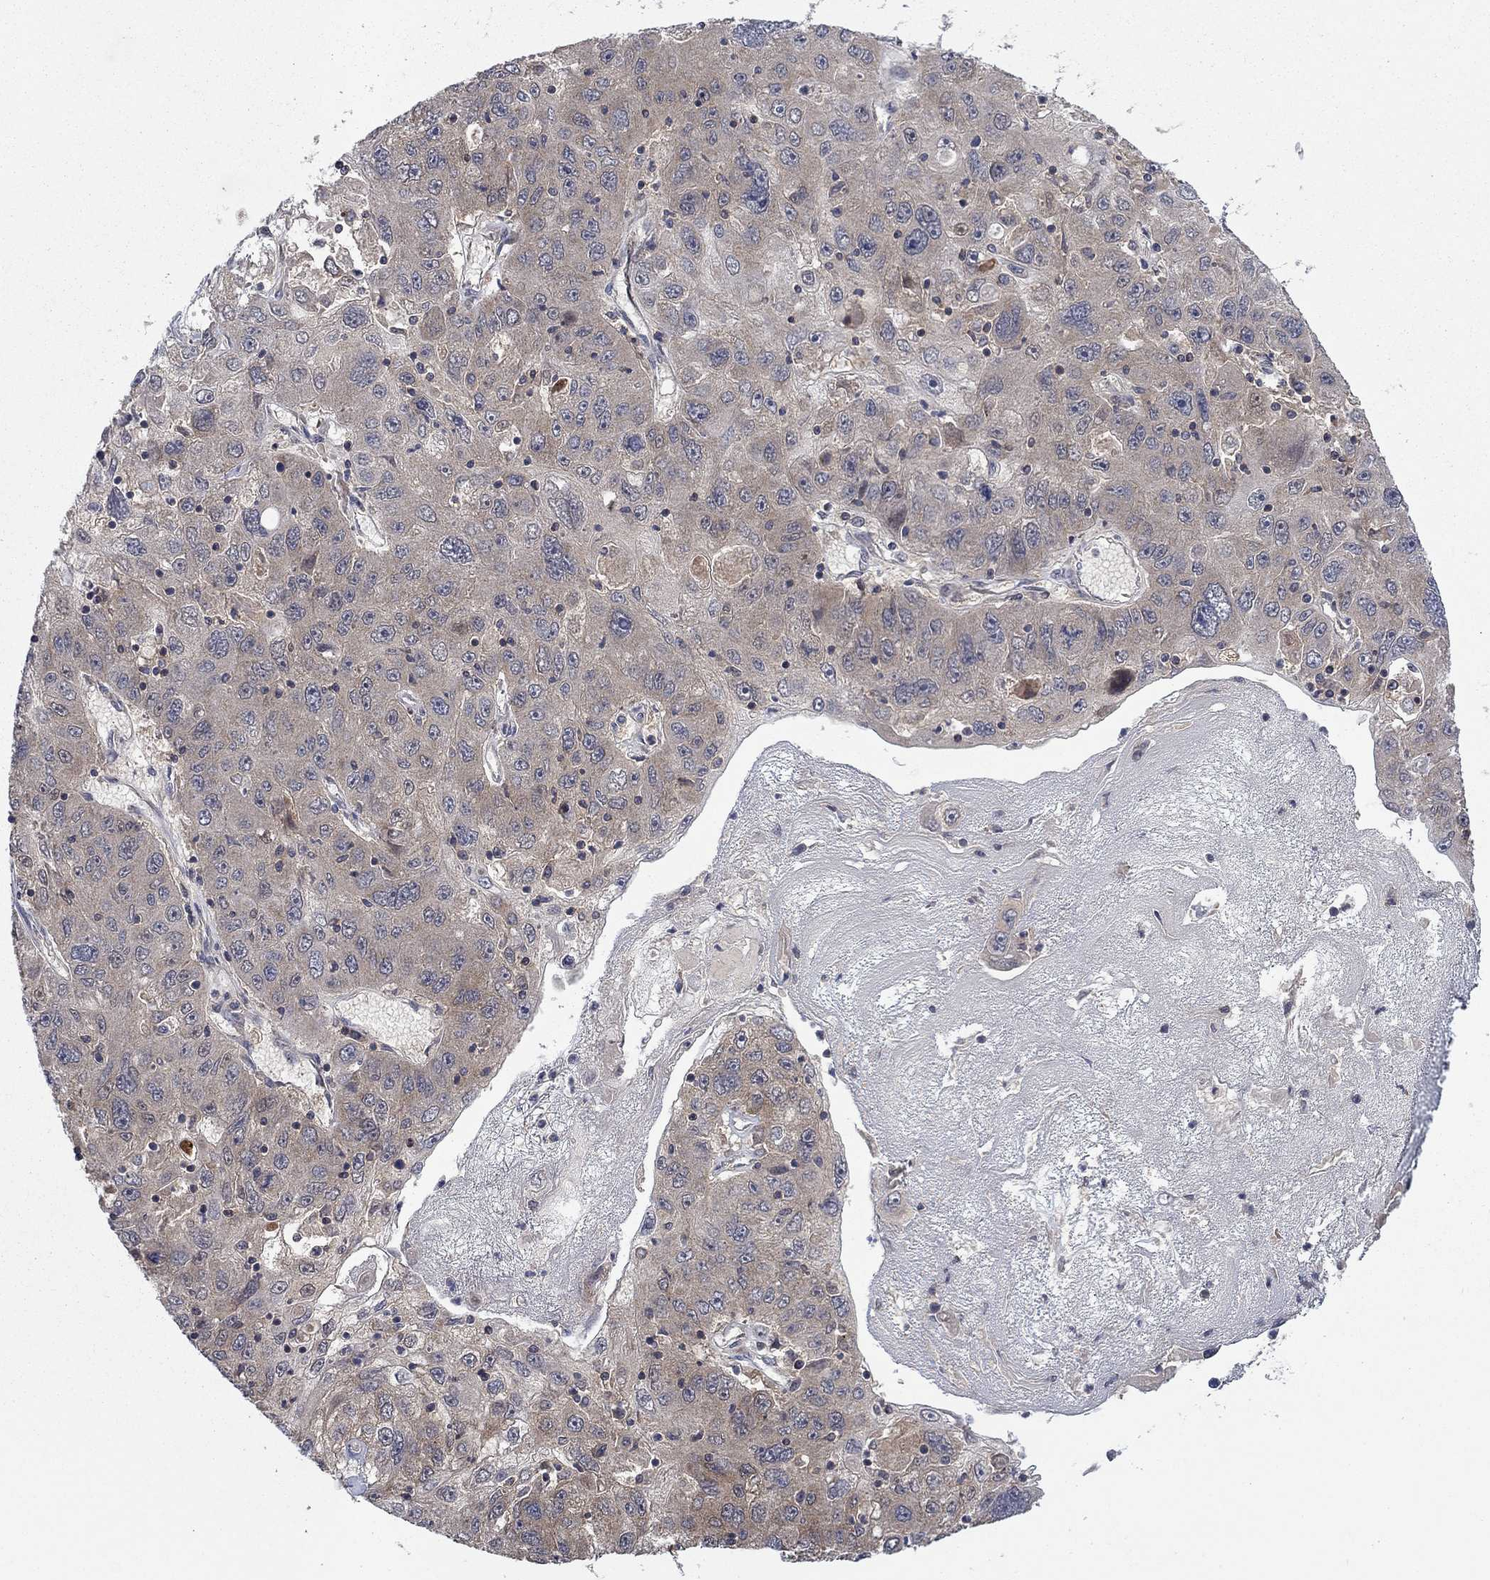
{"staining": {"intensity": "weak", "quantity": "25%-75%", "location": "cytoplasmic/membranous"}, "tissue": "stomach cancer", "cell_type": "Tumor cells", "image_type": "cancer", "snomed": [{"axis": "morphology", "description": "Adenocarcinoma, NOS"}, {"axis": "topography", "description": "Stomach"}], "caption": "Protein analysis of stomach cancer (adenocarcinoma) tissue demonstrates weak cytoplasmic/membranous expression in approximately 25%-75% of tumor cells.", "gene": "IAH1", "patient": {"sex": "male", "age": 56}}